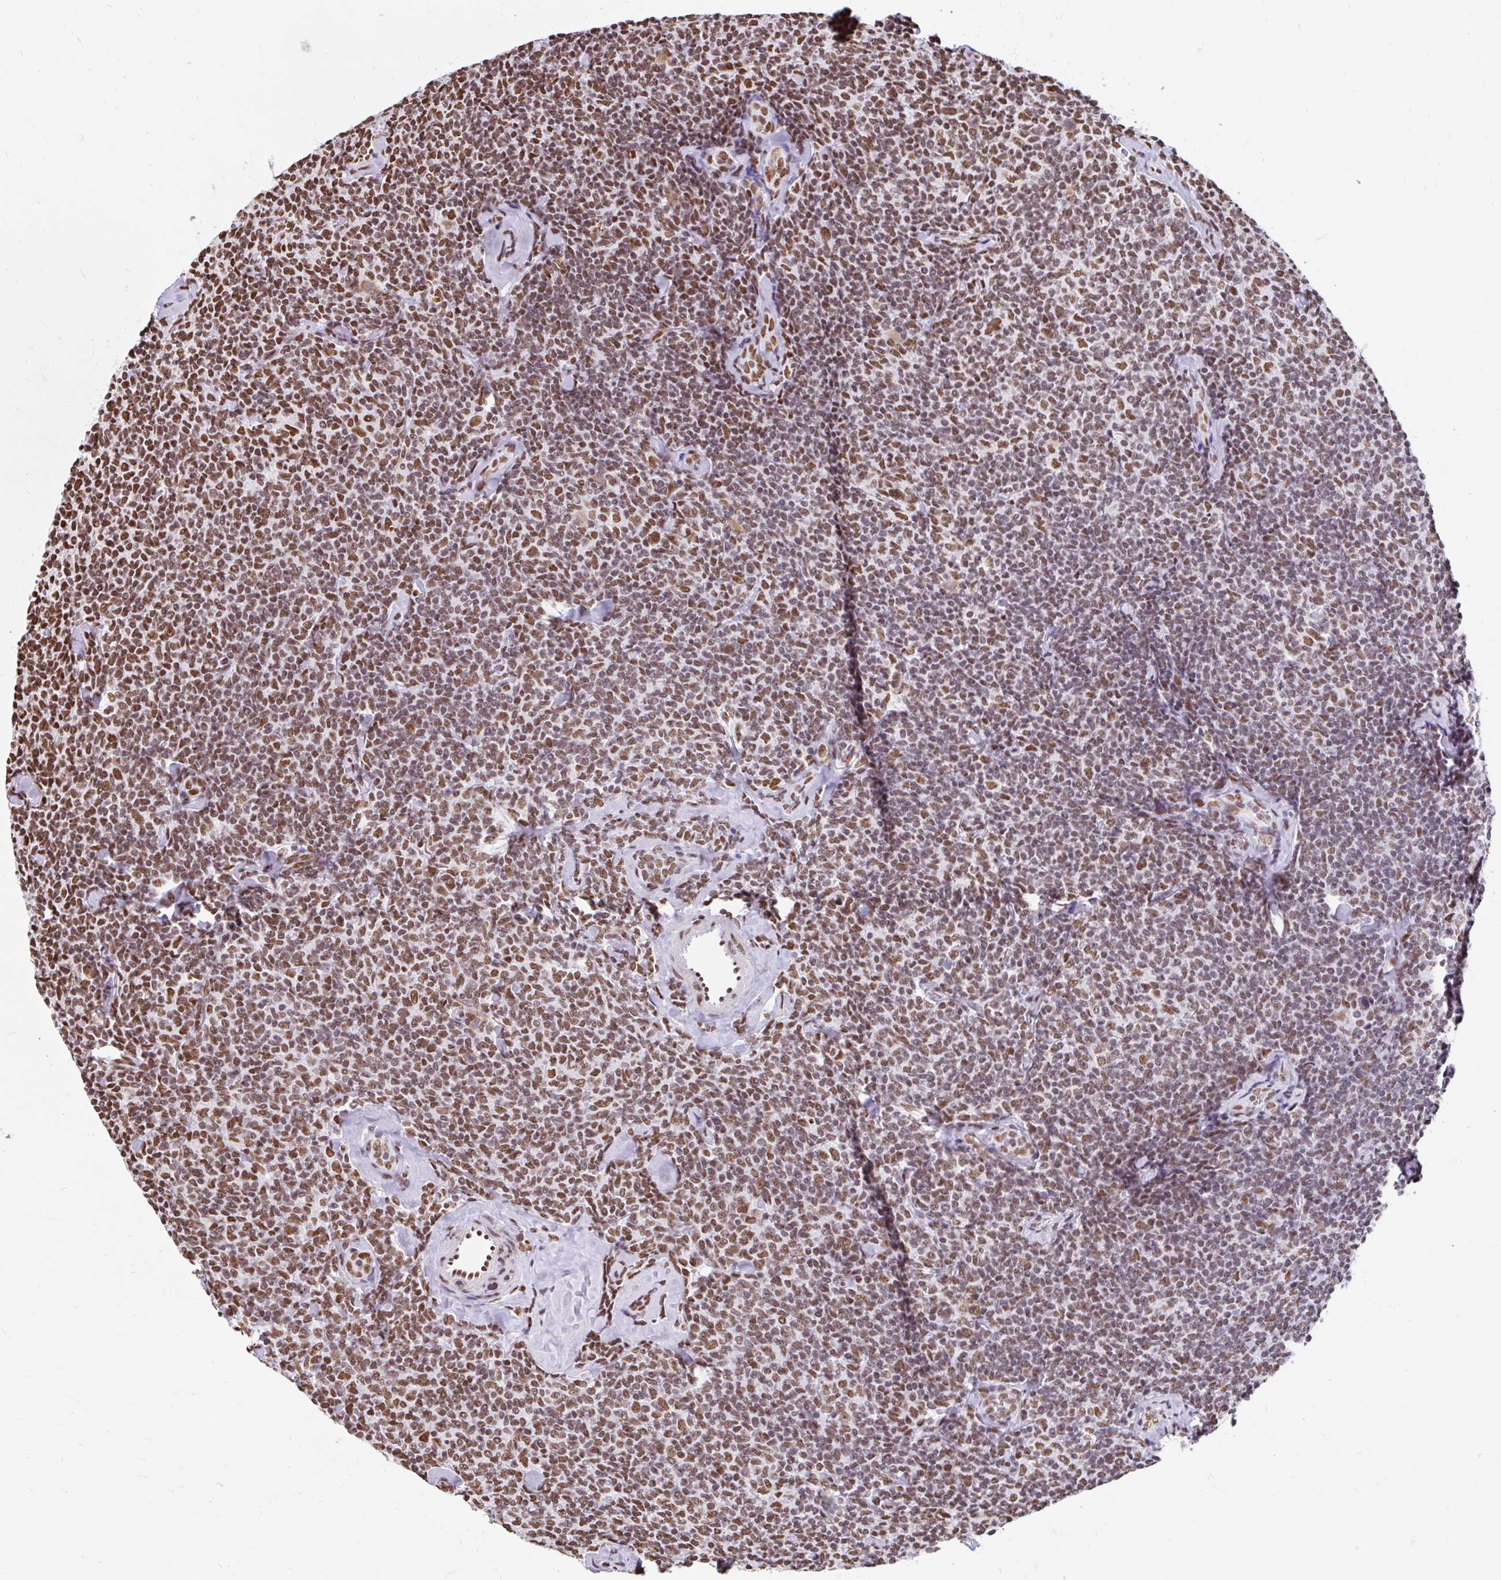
{"staining": {"intensity": "moderate", "quantity": ">75%", "location": "nuclear"}, "tissue": "lymphoma", "cell_type": "Tumor cells", "image_type": "cancer", "snomed": [{"axis": "morphology", "description": "Malignant lymphoma, non-Hodgkin's type, Low grade"}, {"axis": "topography", "description": "Lymph node"}], "caption": "Tumor cells exhibit medium levels of moderate nuclear expression in approximately >75% of cells in lymphoma.", "gene": "KHDRBS1", "patient": {"sex": "female", "age": 56}}